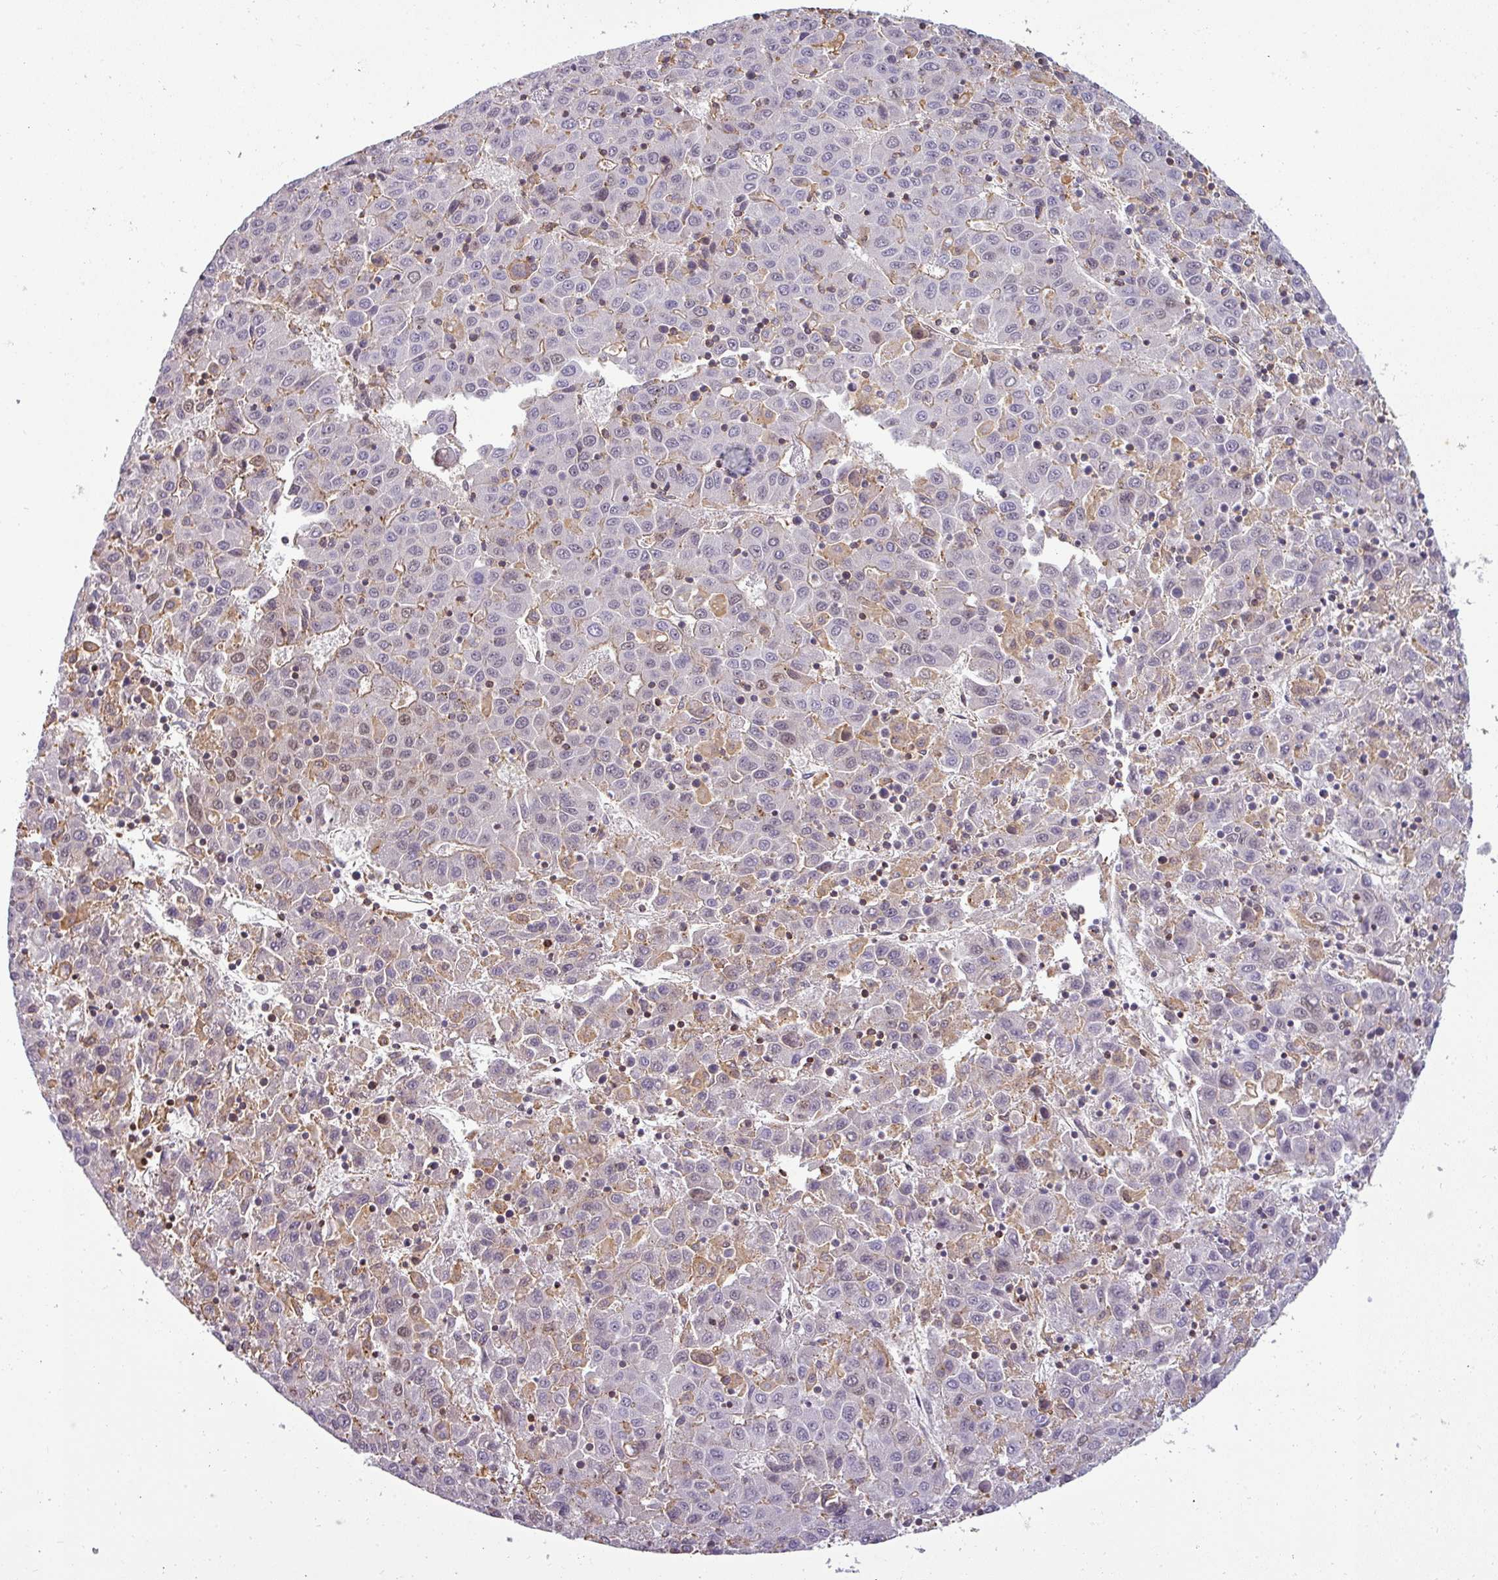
{"staining": {"intensity": "negative", "quantity": "none", "location": "none"}, "tissue": "liver cancer", "cell_type": "Tumor cells", "image_type": "cancer", "snomed": [{"axis": "morphology", "description": "Carcinoma, Hepatocellular, NOS"}, {"axis": "topography", "description": "Liver"}], "caption": "A high-resolution photomicrograph shows immunohistochemistry (IHC) staining of liver cancer, which exhibits no significant staining in tumor cells.", "gene": "ZNF835", "patient": {"sex": "female", "age": 53}}